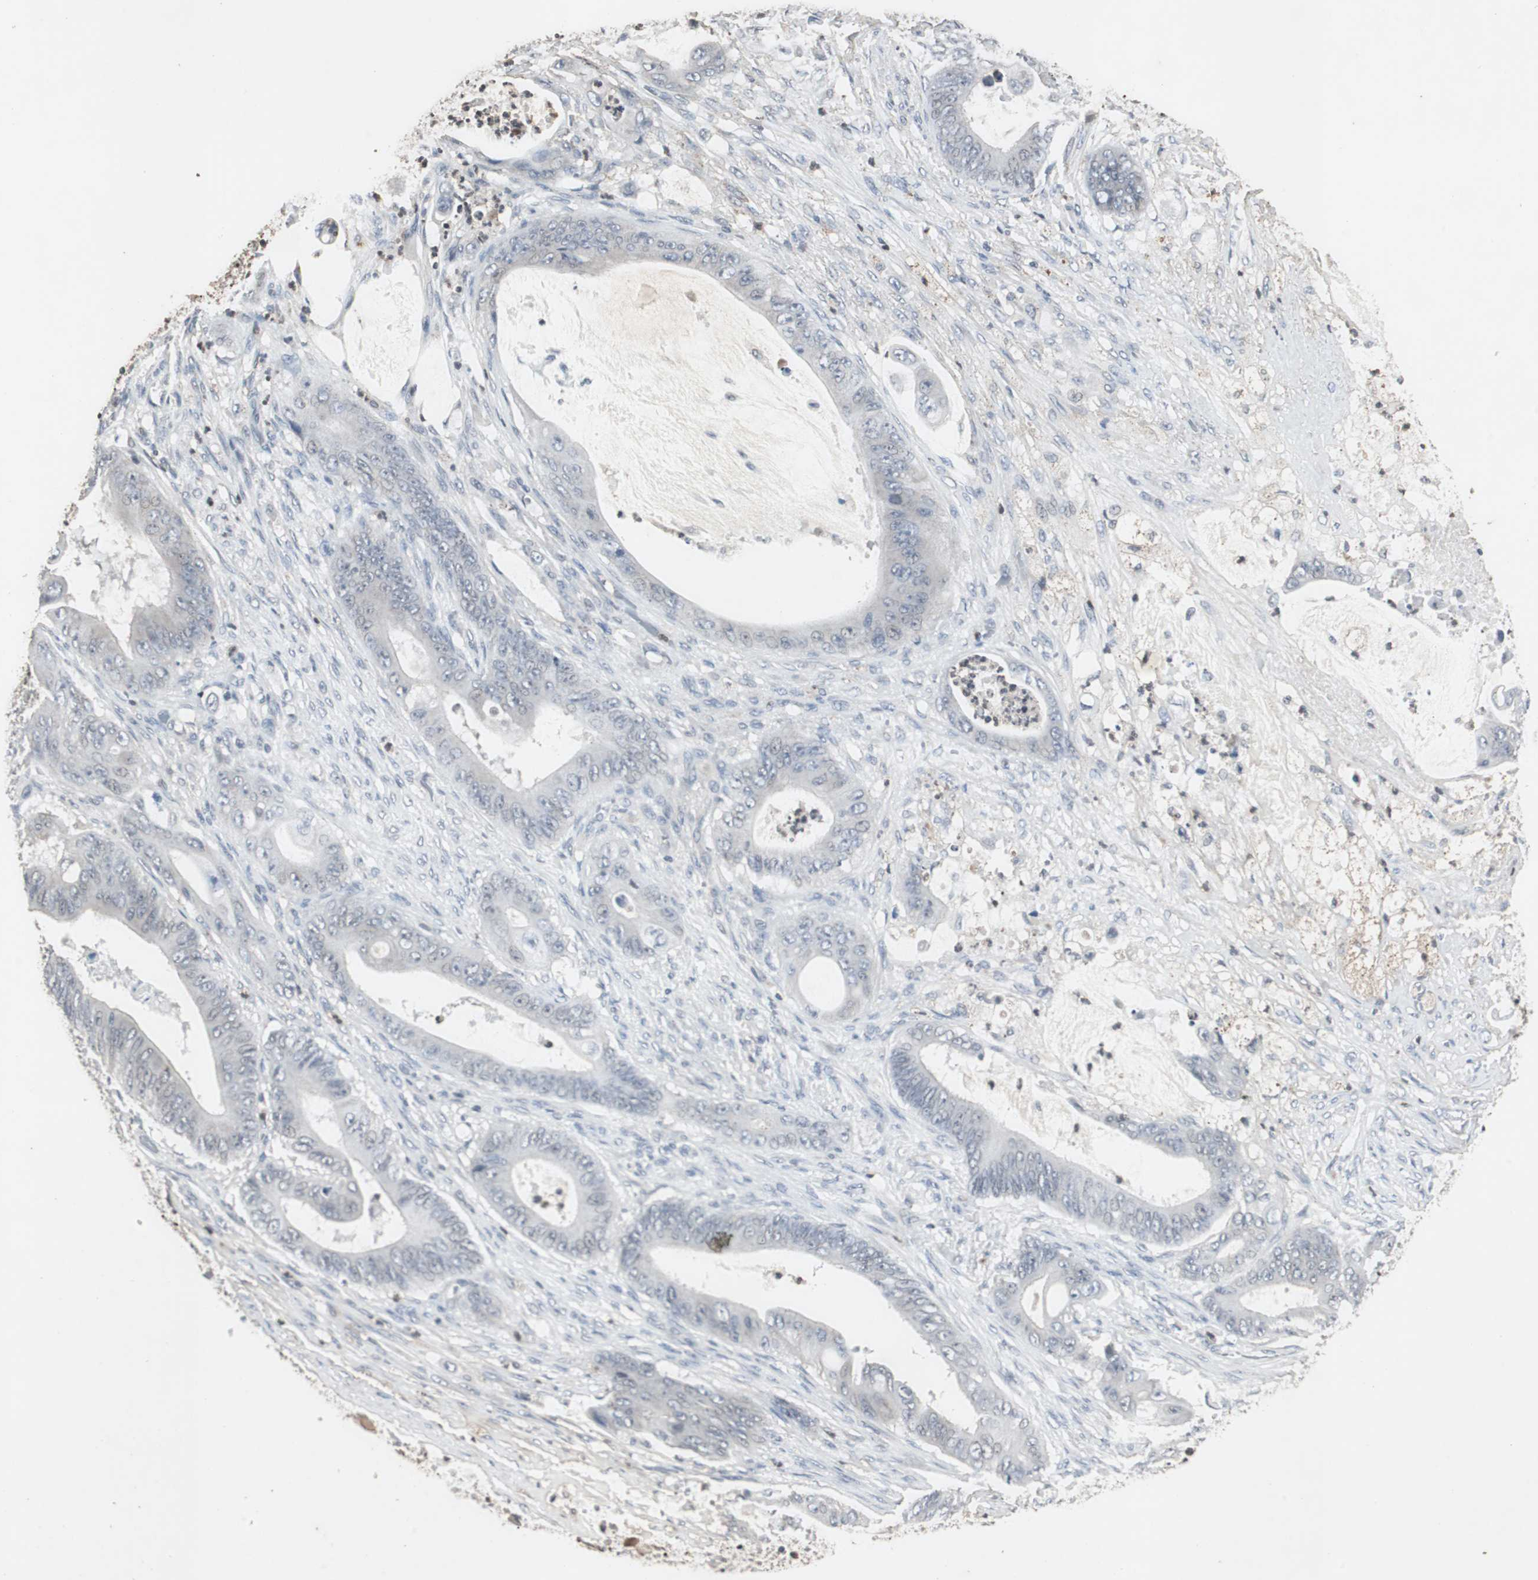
{"staining": {"intensity": "weak", "quantity": "25%-75%", "location": "cytoplasmic/membranous"}, "tissue": "stomach cancer", "cell_type": "Tumor cells", "image_type": "cancer", "snomed": [{"axis": "morphology", "description": "Adenocarcinoma, NOS"}, {"axis": "topography", "description": "Stomach"}], "caption": "Immunohistochemical staining of human stomach cancer reveals low levels of weak cytoplasmic/membranous protein positivity in about 25%-75% of tumor cells.", "gene": "ADNP2", "patient": {"sex": "female", "age": 73}}